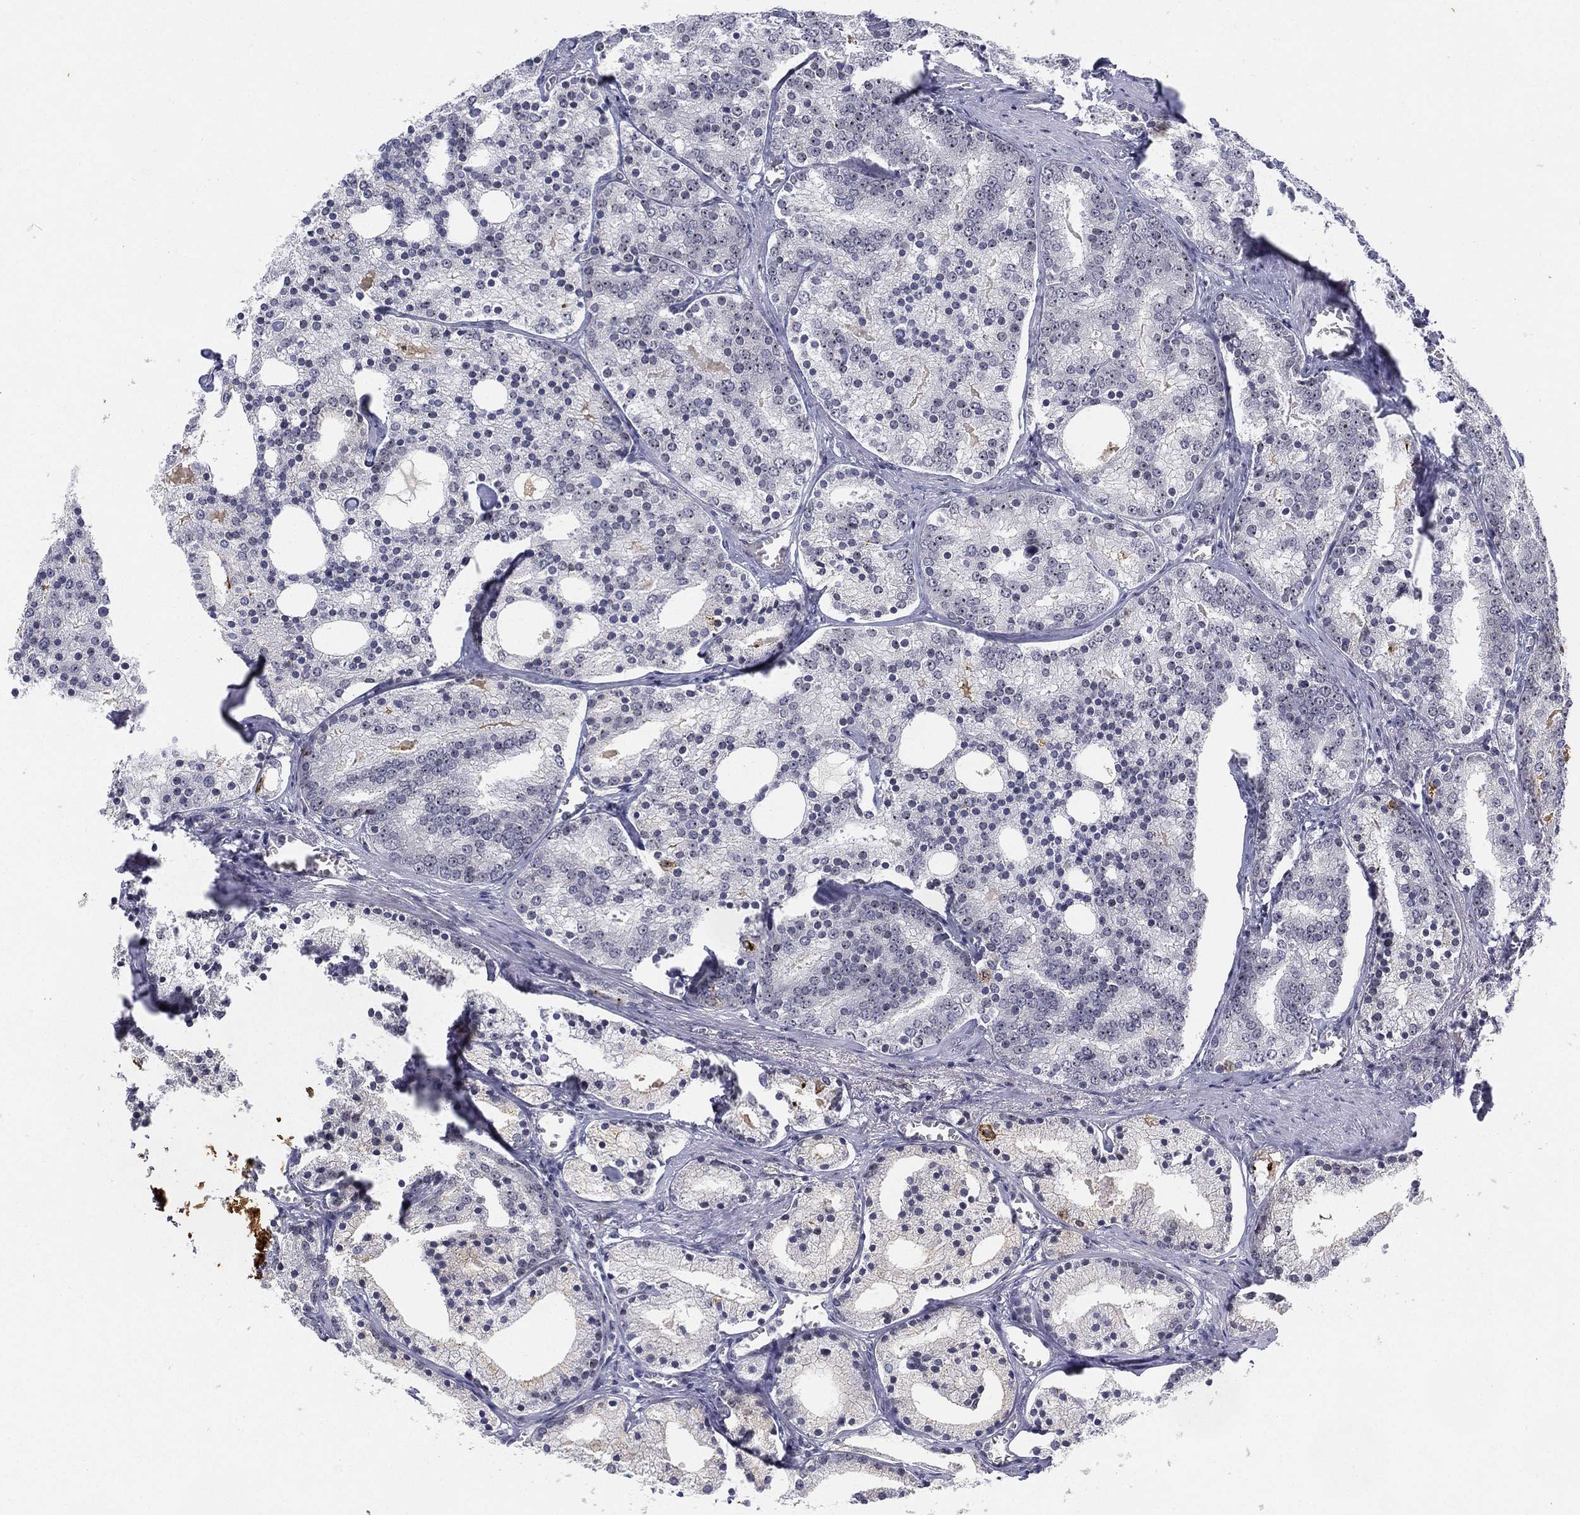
{"staining": {"intensity": "negative", "quantity": "none", "location": "none"}, "tissue": "prostate cancer", "cell_type": "Tumor cells", "image_type": "cancer", "snomed": [{"axis": "morphology", "description": "Adenocarcinoma, NOS"}, {"axis": "topography", "description": "Prostate"}], "caption": "Tumor cells show no significant staining in prostate adenocarcinoma.", "gene": "MS4A8", "patient": {"sex": "male", "age": 69}}